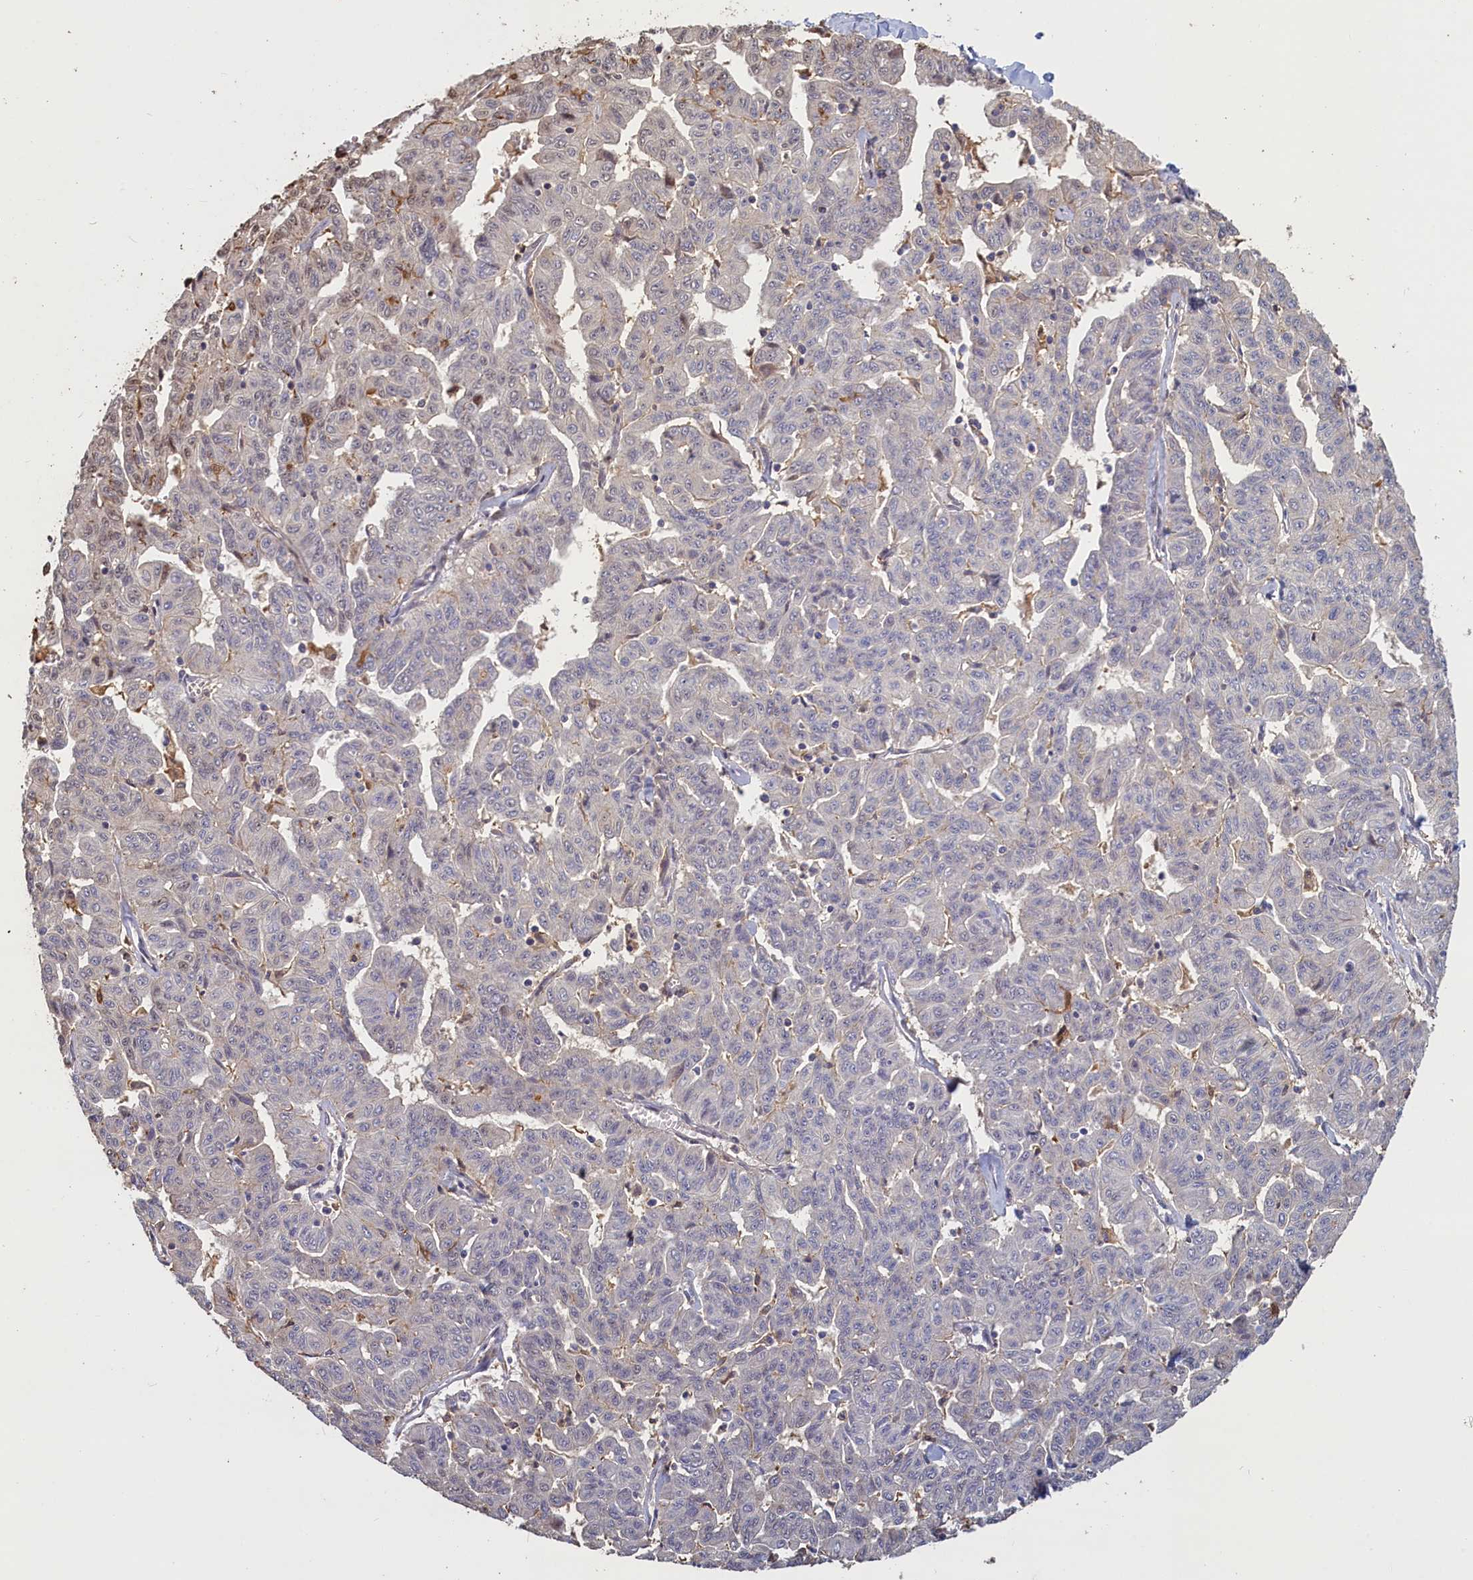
{"staining": {"intensity": "weak", "quantity": "25%-75%", "location": "cytoplasmic/membranous,nuclear"}, "tissue": "liver cancer", "cell_type": "Tumor cells", "image_type": "cancer", "snomed": [{"axis": "morphology", "description": "Cholangiocarcinoma"}, {"axis": "topography", "description": "Liver"}], "caption": "This image demonstrates liver cholangiocarcinoma stained with IHC to label a protein in brown. The cytoplasmic/membranous and nuclear of tumor cells show weak positivity for the protein. Nuclei are counter-stained blue.", "gene": "UCHL3", "patient": {"sex": "female", "age": 77}}